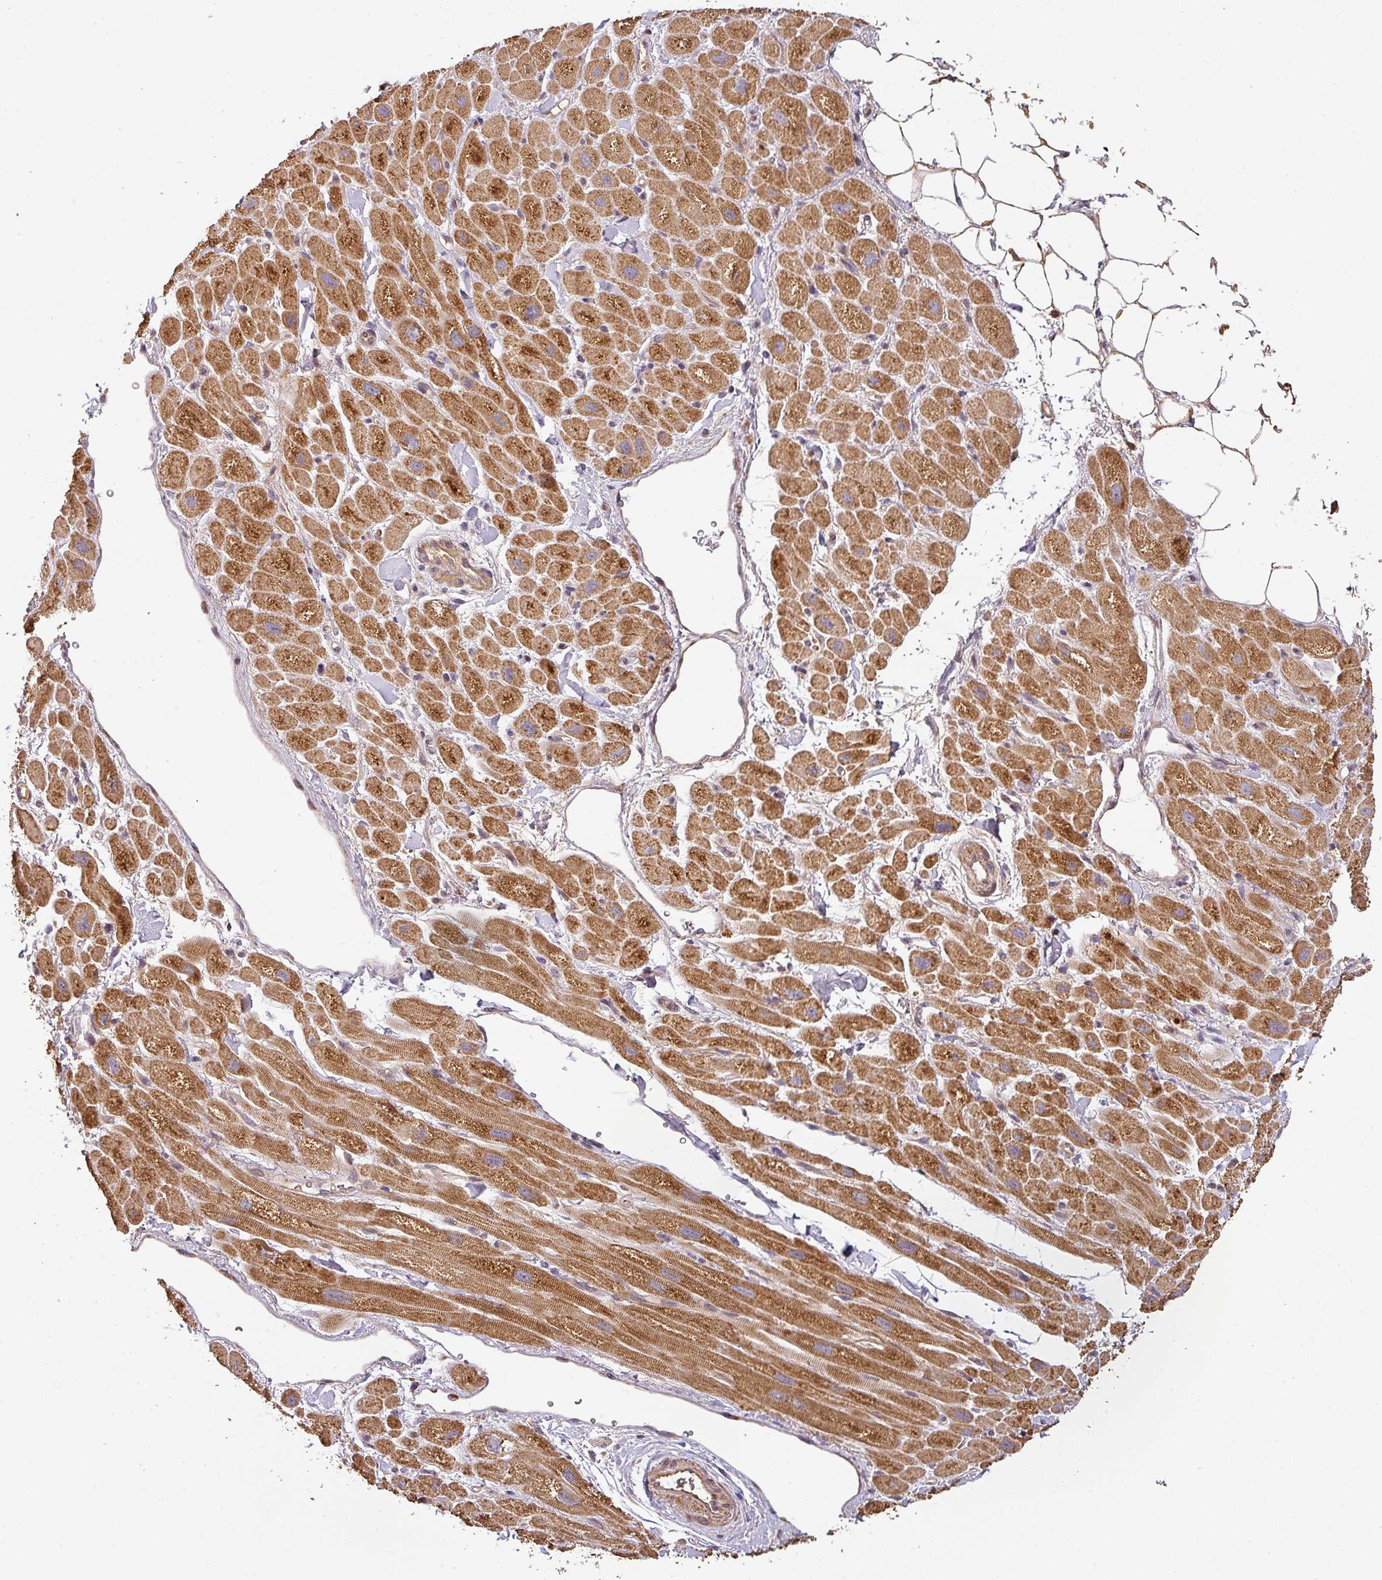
{"staining": {"intensity": "moderate", "quantity": ">75%", "location": "cytoplasmic/membranous"}, "tissue": "heart muscle", "cell_type": "Cardiomyocytes", "image_type": "normal", "snomed": [{"axis": "morphology", "description": "Normal tissue, NOS"}, {"axis": "topography", "description": "Heart"}], "caption": "Immunohistochemical staining of normal human heart muscle displays >75% levels of moderate cytoplasmic/membranous protein staining in approximately >75% of cardiomyocytes.", "gene": "BPIFB3", "patient": {"sex": "male", "age": 65}}